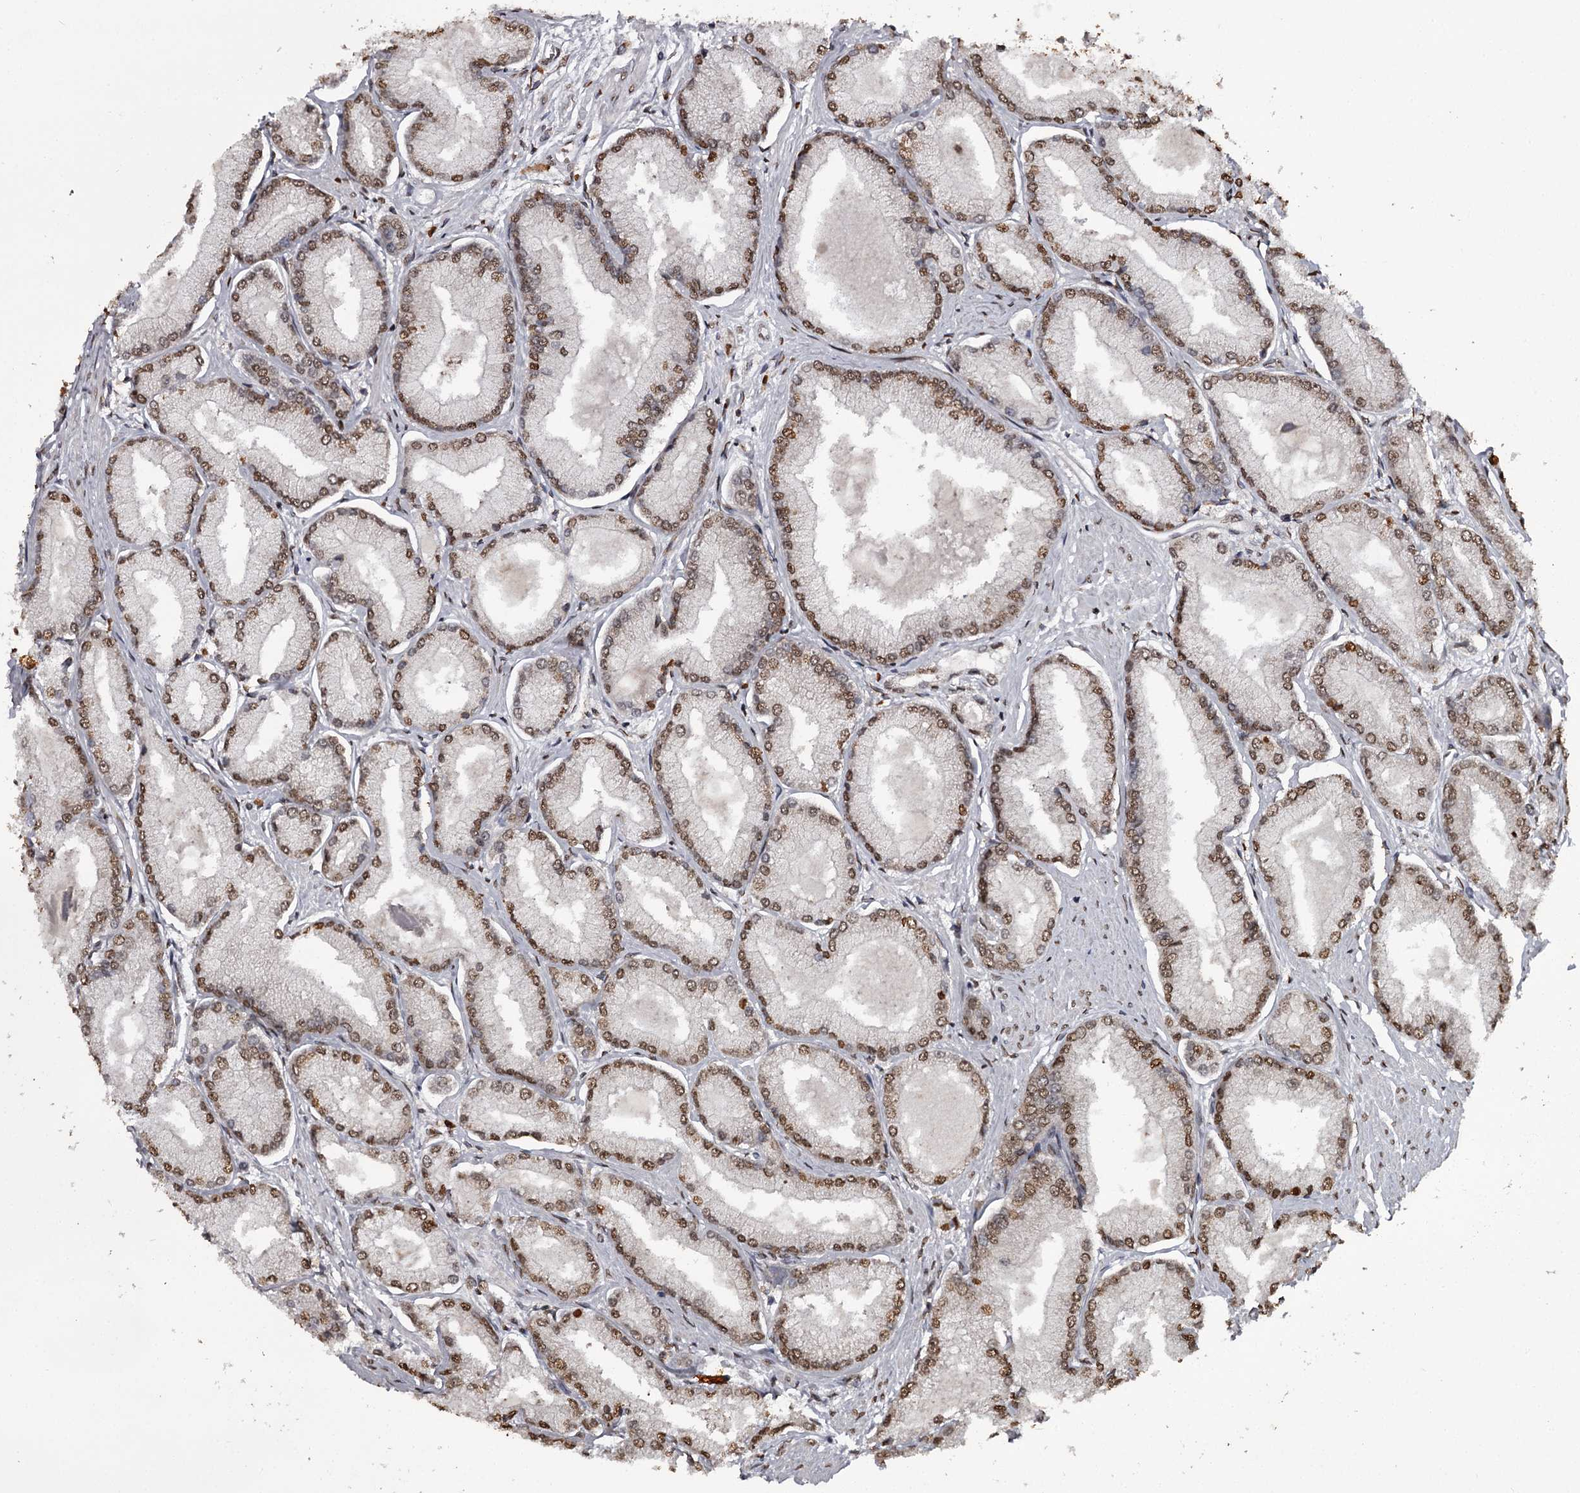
{"staining": {"intensity": "moderate", "quantity": ">75%", "location": "nuclear"}, "tissue": "prostate cancer", "cell_type": "Tumor cells", "image_type": "cancer", "snomed": [{"axis": "morphology", "description": "Adenocarcinoma, Low grade"}, {"axis": "topography", "description": "Prostate"}], "caption": "Immunohistochemical staining of prostate cancer displays medium levels of moderate nuclear protein staining in about >75% of tumor cells.", "gene": "THYN1", "patient": {"sex": "male", "age": 74}}